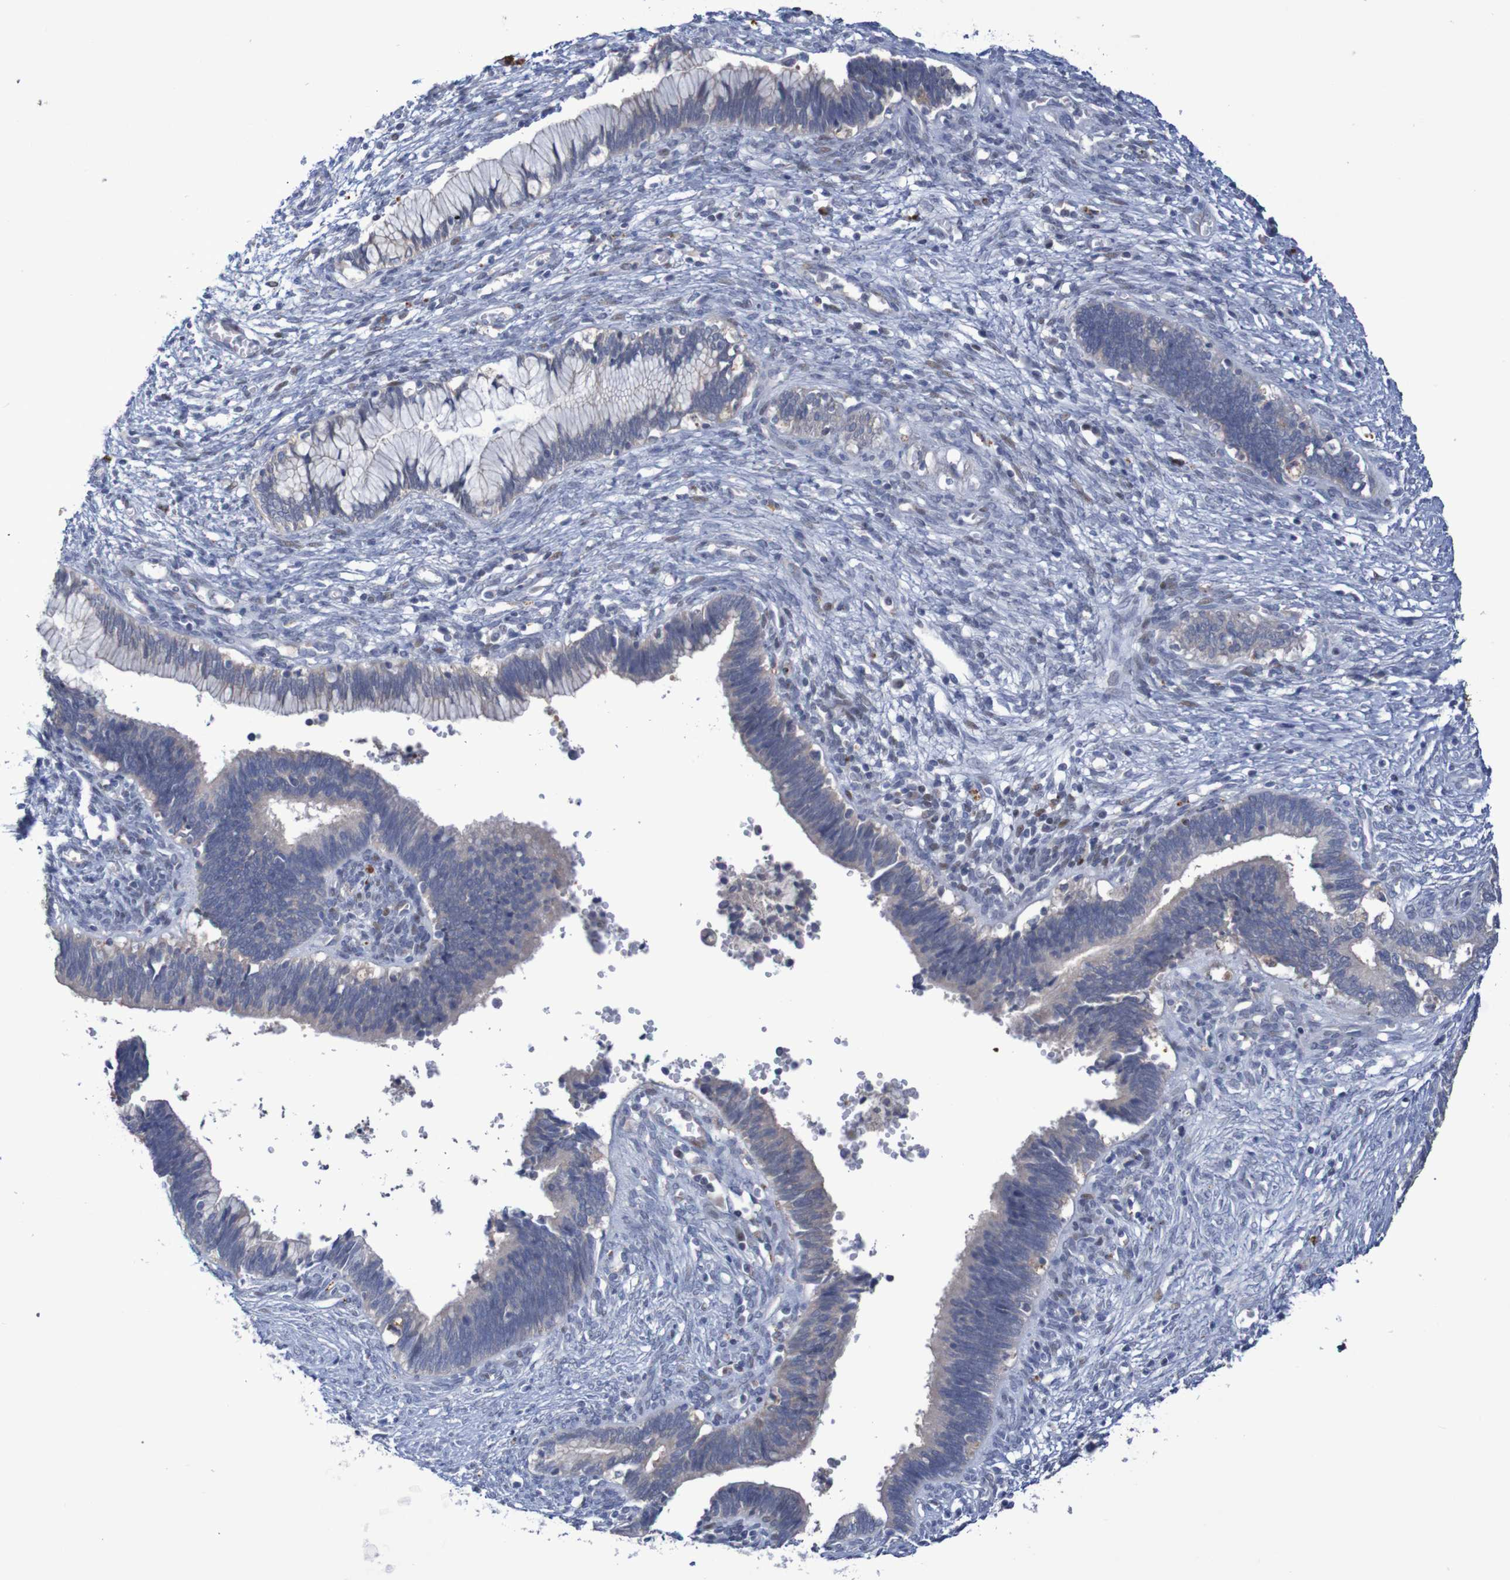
{"staining": {"intensity": "negative", "quantity": "none", "location": "none"}, "tissue": "cervical cancer", "cell_type": "Tumor cells", "image_type": "cancer", "snomed": [{"axis": "morphology", "description": "Adenocarcinoma, NOS"}, {"axis": "topography", "description": "Cervix"}], "caption": "This is an immunohistochemistry histopathology image of human adenocarcinoma (cervical). There is no staining in tumor cells.", "gene": "FBP2", "patient": {"sex": "female", "age": 44}}